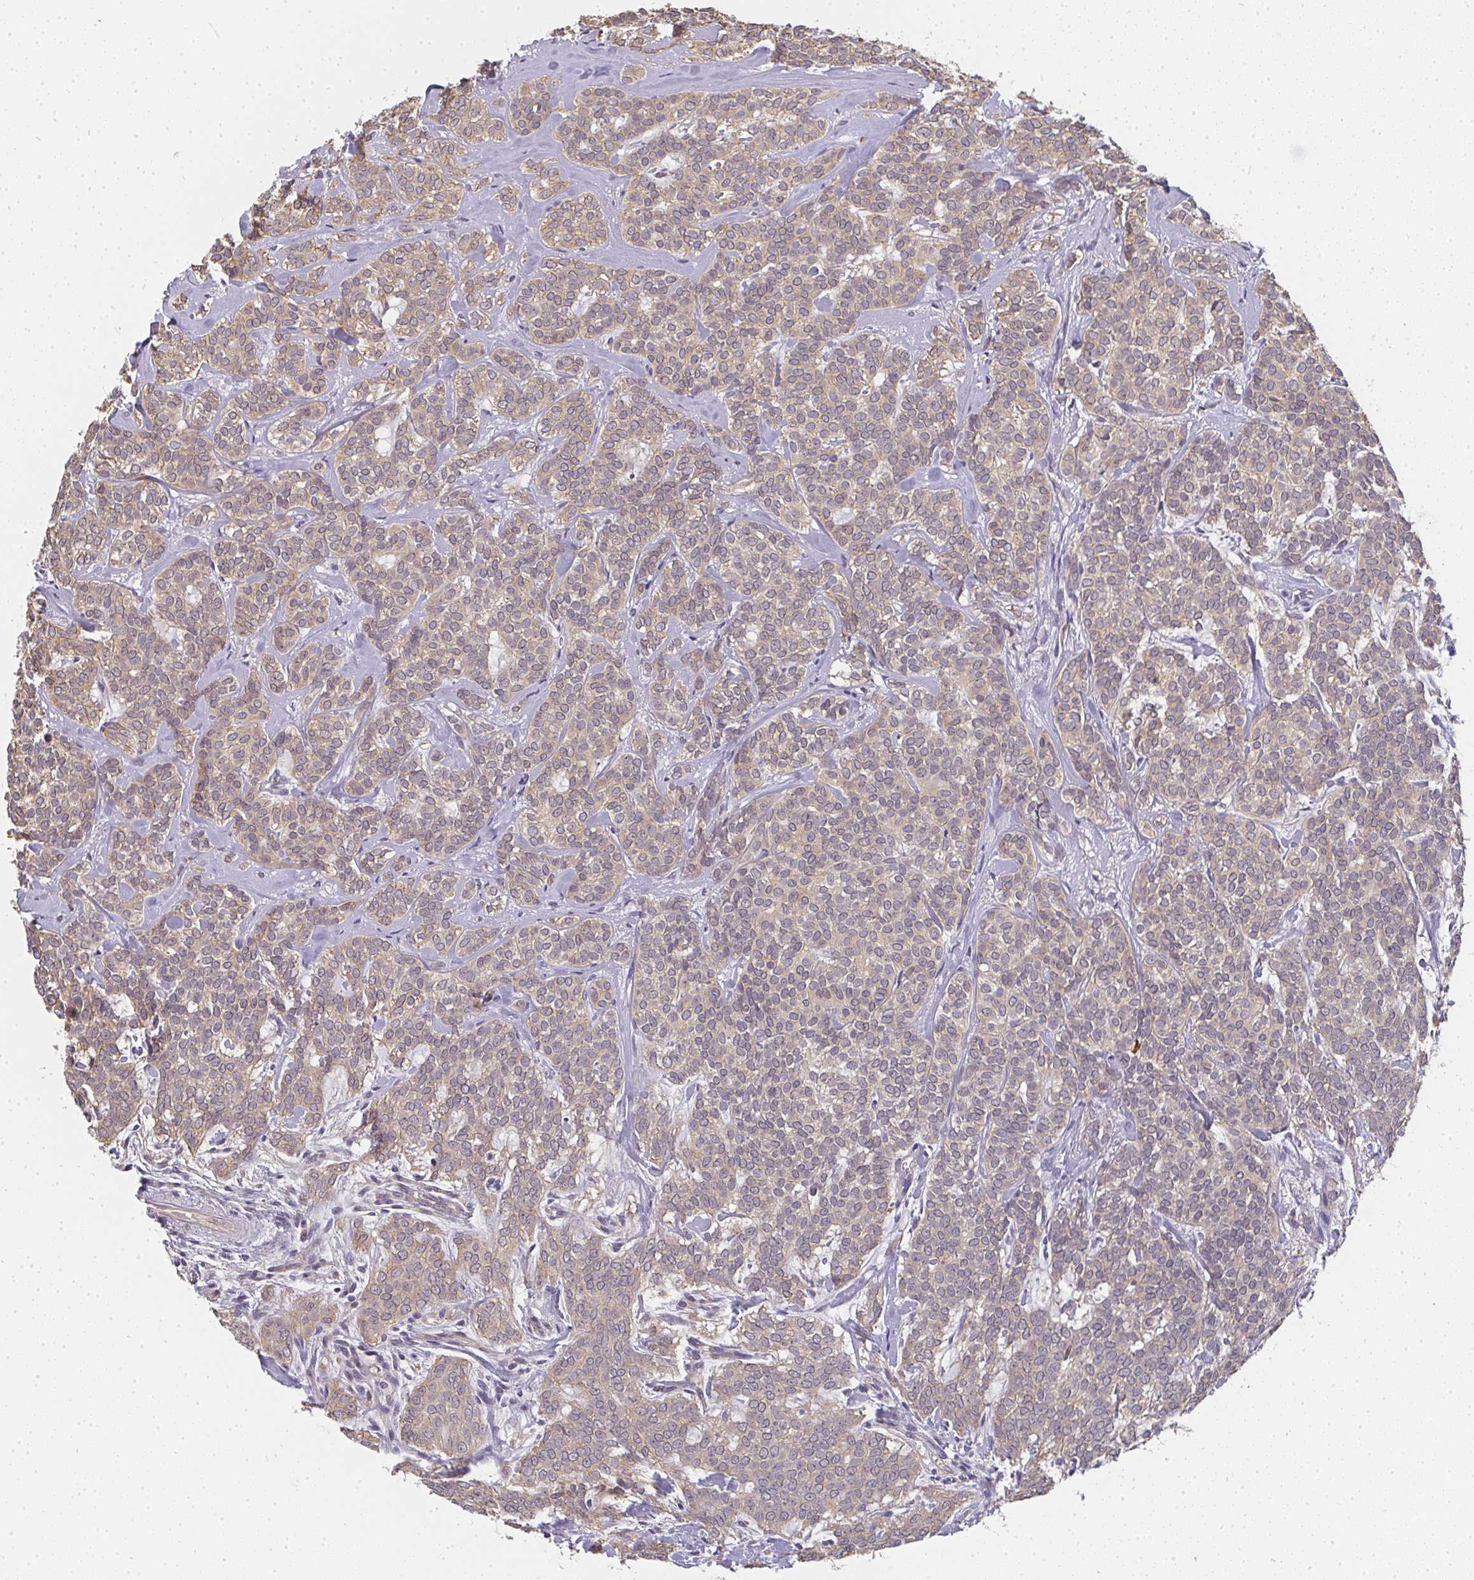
{"staining": {"intensity": "weak", "quantity": ">75%", "location": "cytoplasmic/membranous,nuclear"}, "tissue": "head and neck cancer", "cell_type": "Tumor cells", "image_type": "cancer", "snomed": [{"axis": "morphology", "description": "Adenocarcinoma, NOS"}, {"axis": "topography", "description": "Head-Neck"}], "caption": "Head and neck cancer (adenocarcinoma) was stained to show a protein in brown. There is low levels of weak cytoplasmic/membranous and nuclear positivity in approximately >75% of tumor cells.", "gene": "SLC35B3", "patient": {"sex": "female", "age": 57}}